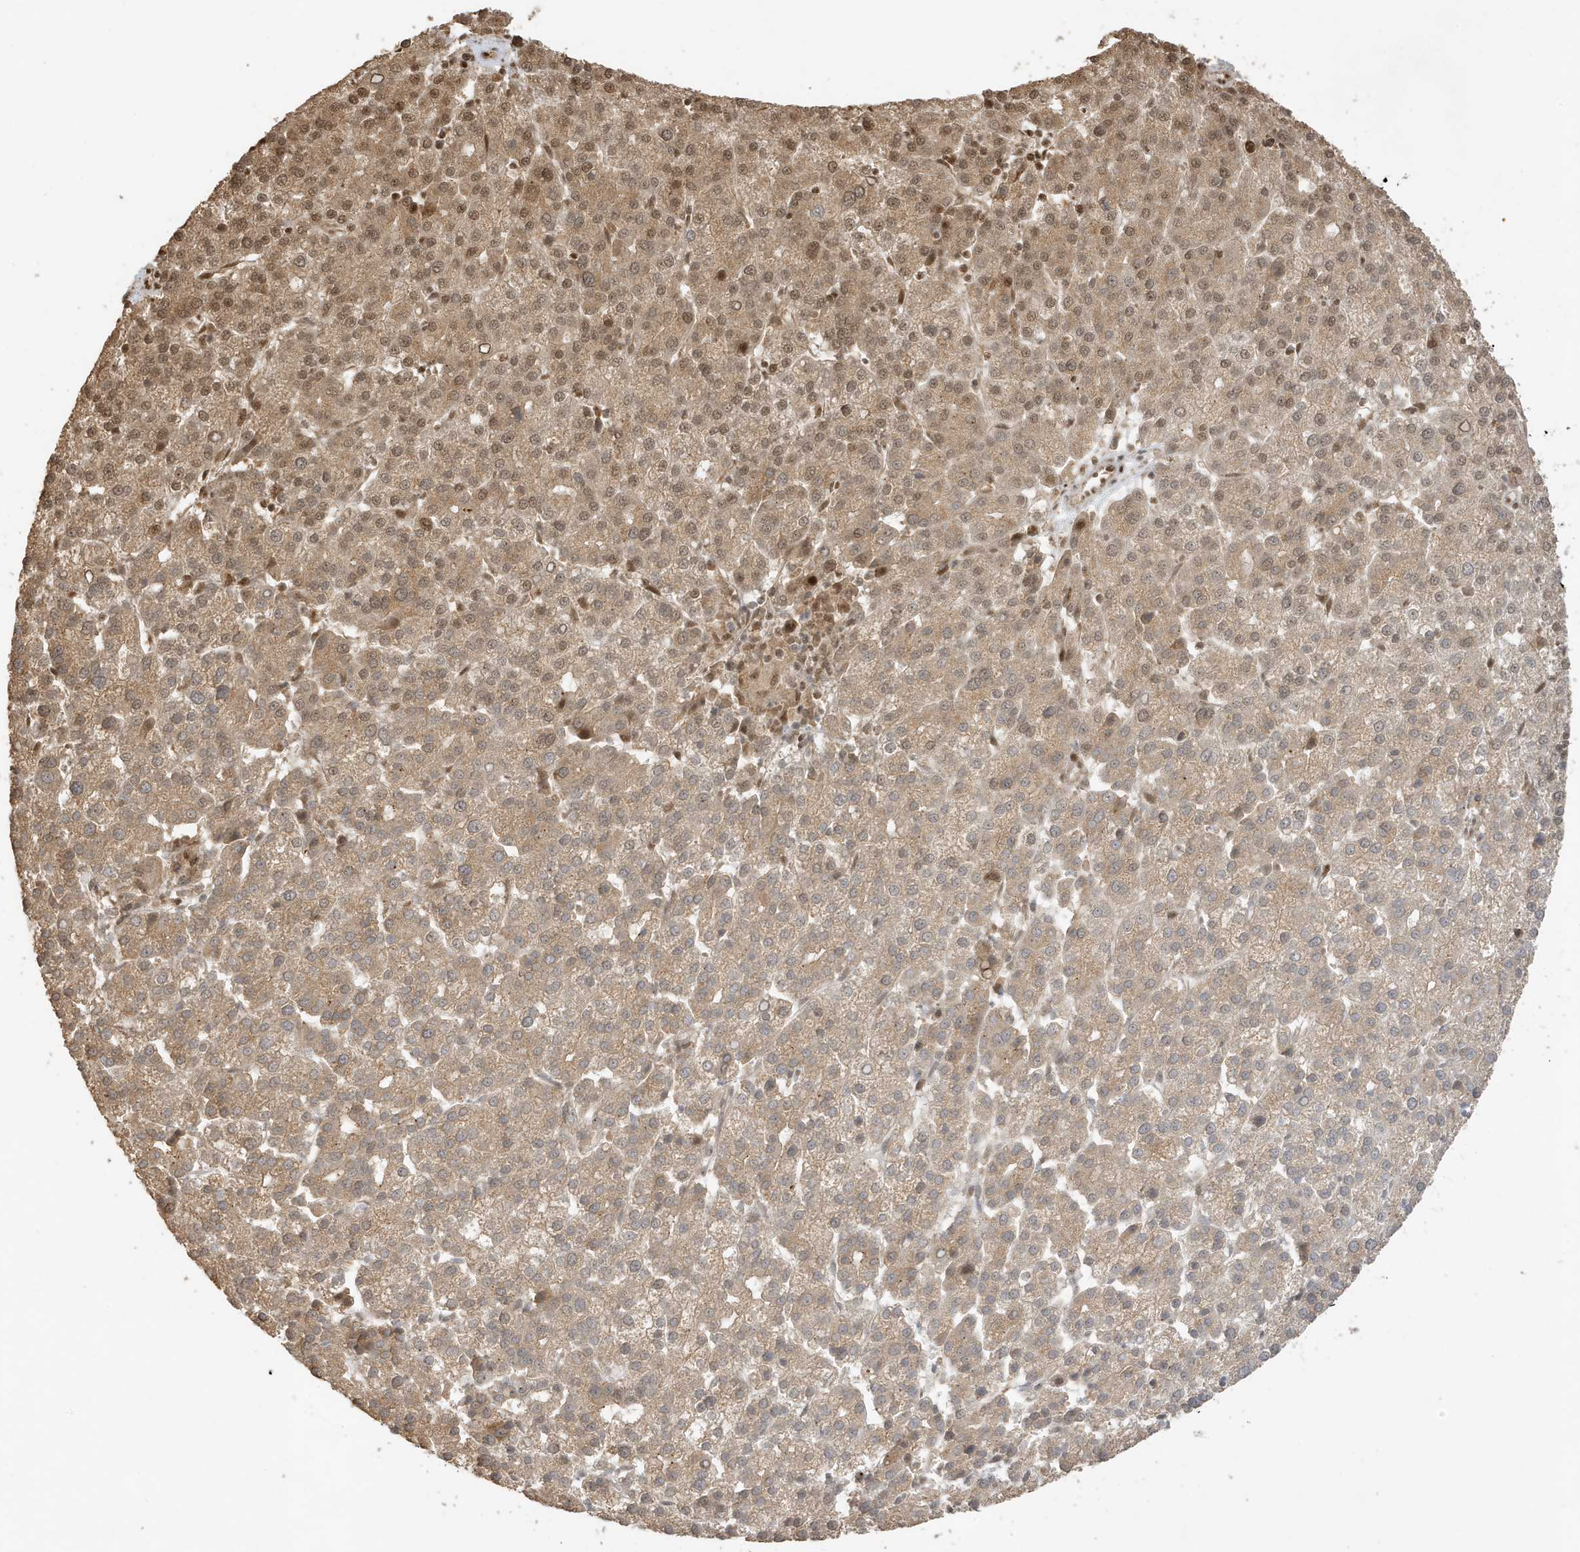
{"staining": {"intensity": "moderate", "quantity": ">75%", "location": "cytoplasmic/membranous,nuclear"}, "tissue": "liver cancer", "cell_type": "Tumor cells", "image_type": "cancer", "snomed": [{"axis": "morphology", "description": "Carcinoma, Hepatocellular, NOS"}, {"axis": "topography", "description": "Liver"}], "caption": "Immunohistochemical staining of human liver cancer (hepatocellular carcinoma) exhibits medium levels of moderate cytoplasmic/membranous and nuclear staining in approximately >75% of tumor cells.", "gene": "ZBTB41", "patient": {"sex": "female", "age": 58}}